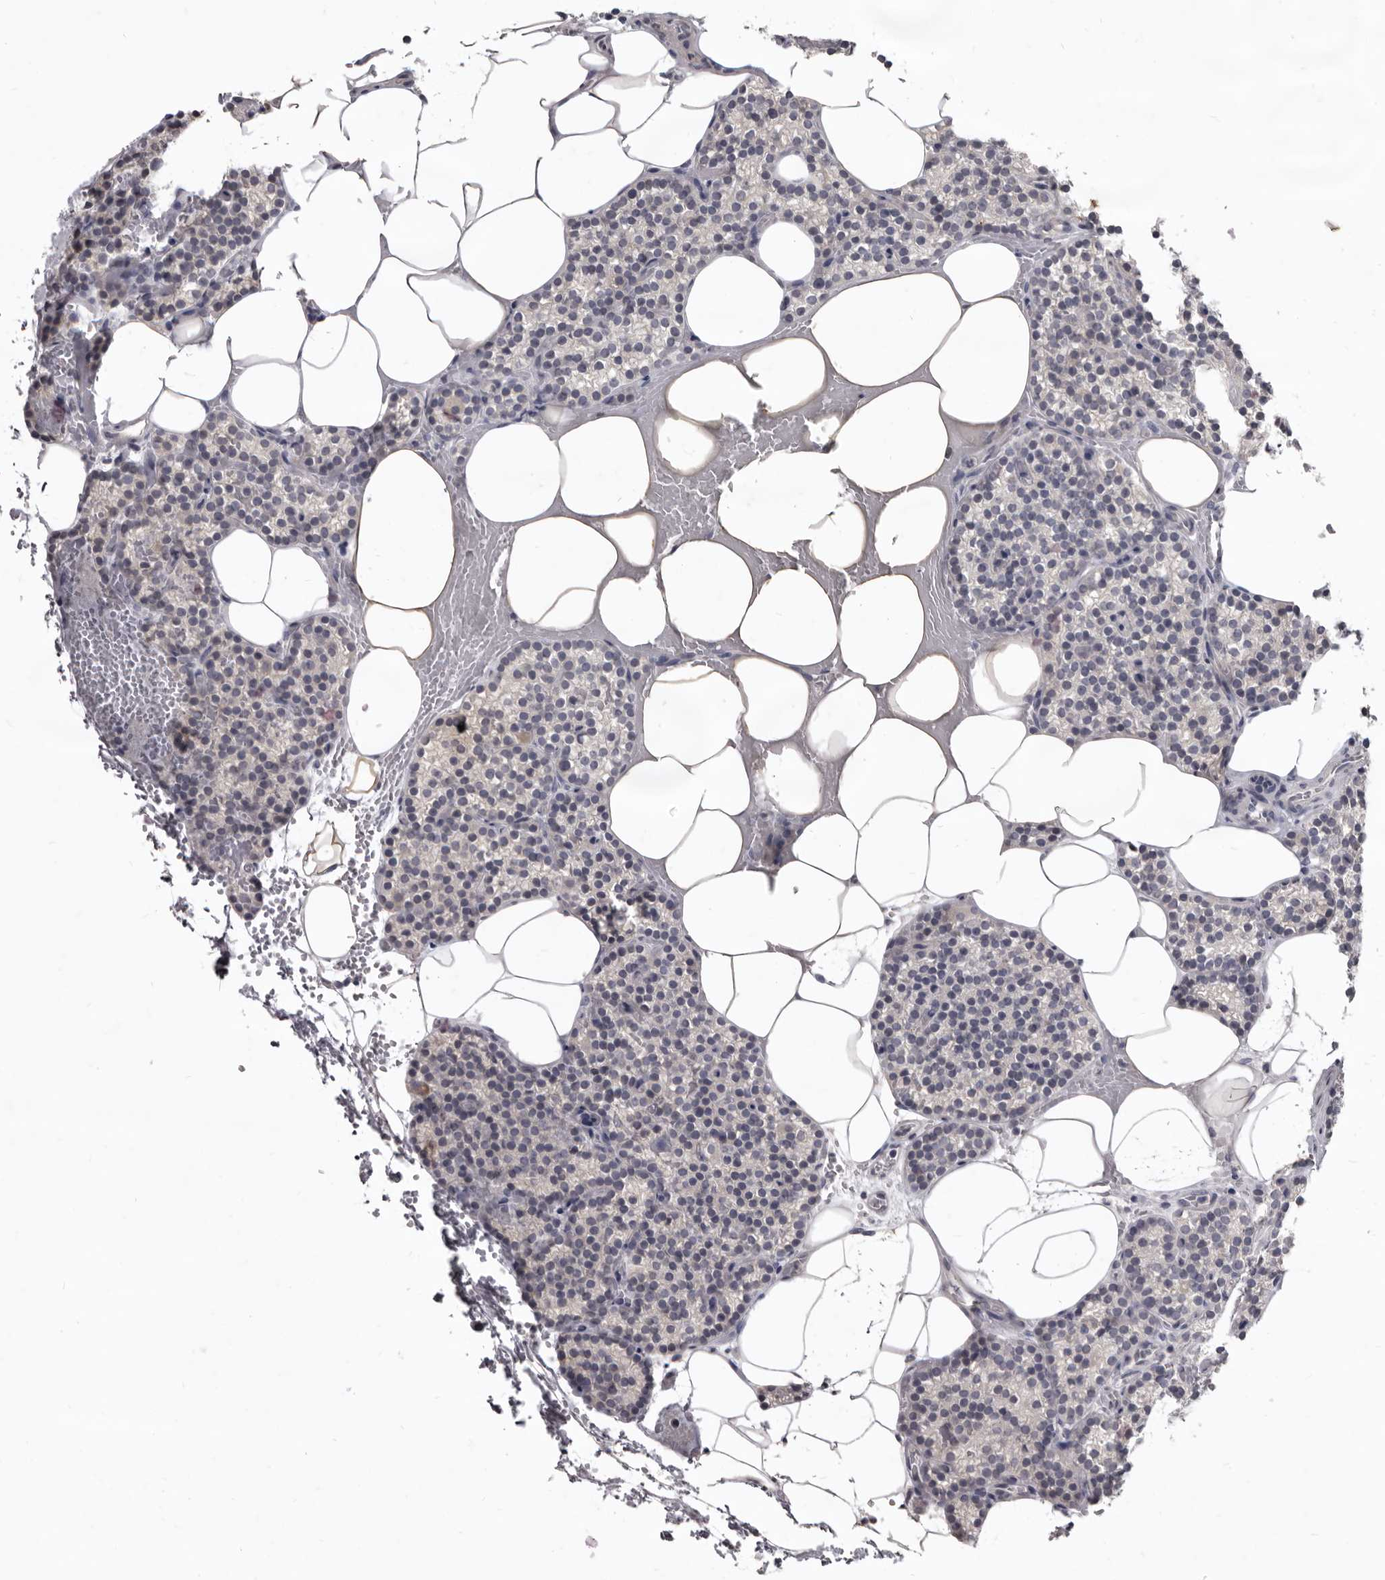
{"staining": {"intensity": "negative", "quantity": "none", "location": "none"}, "tissue": "parathyroid gland", "cell_type": "Glandular cells", "image_type": "normal", "snomed": [{"axis": "morphology", "description": "Normal tissue, NOS"}, {"axis": "topography", "description": "Parathyroid gland"}], "caption": "A micrograph of parathyroid gland stained for a protein shows no brown staining in glandular cells. The staining was performed using DAB to visualize the protein expression in brown, while the nuclei were stained in blue with hematoxylin (Magnification: 20x).", "gene": "SULT1E1", "patient": {"sex": "male", "age": 58}}